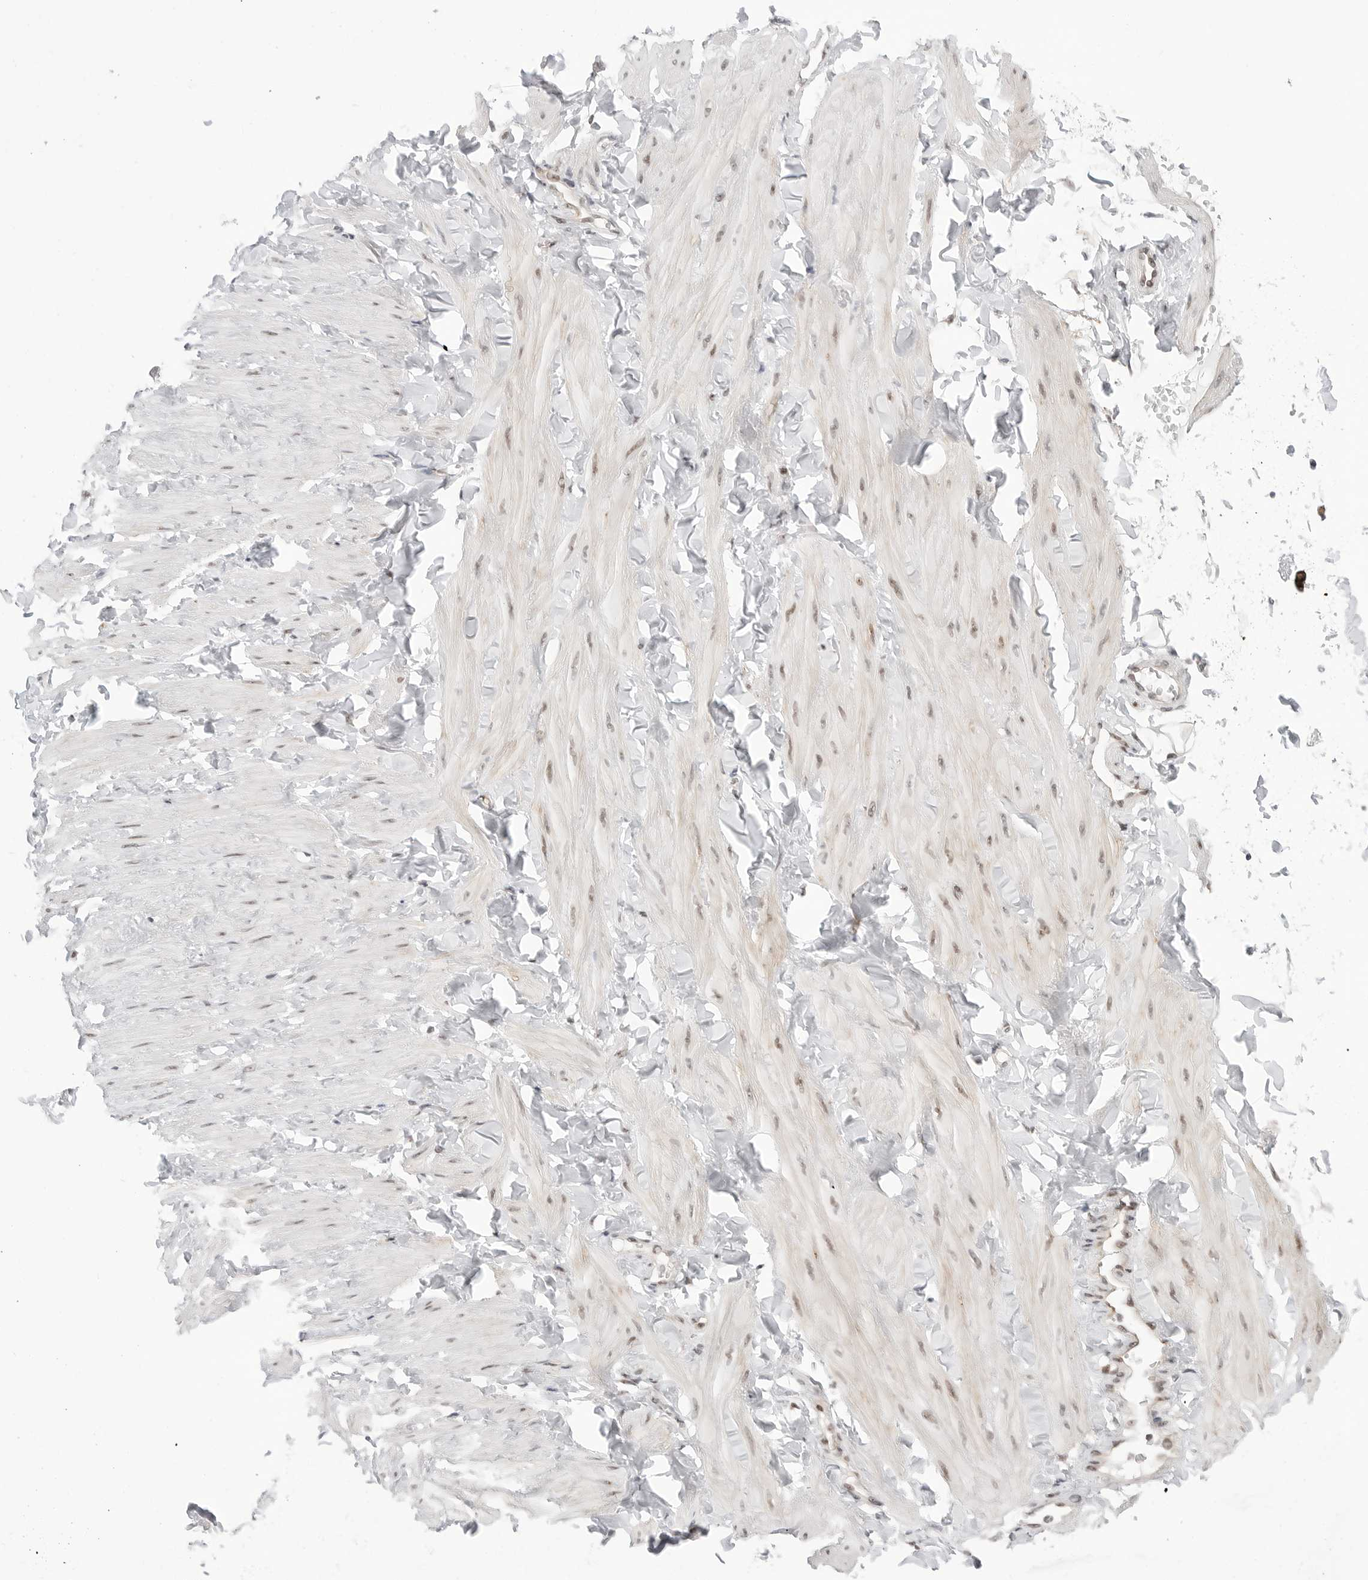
{"staining": {"intensity": "negative", "quantity": "none", "location": "none"}, "tissue": "adipose tissue", "cell_type": "Adipocytes", "image_type": "normal", "snomed": [{"axis": "morphology", "description": "Normal tissue, NOS"}, {"axis": "topography", "description": "Adipose tissue"}, {"axis": "topography", "description": "Vascular tissue"}, {"axis": "topography", "description": "Peripheral nerve tissue"}], "caption": "The photomicrograph exhibits no significant staining in adipocytes of adipose tissue.", "gene": "C1orf162", "patient": {"sex": "male", "age": 25}}